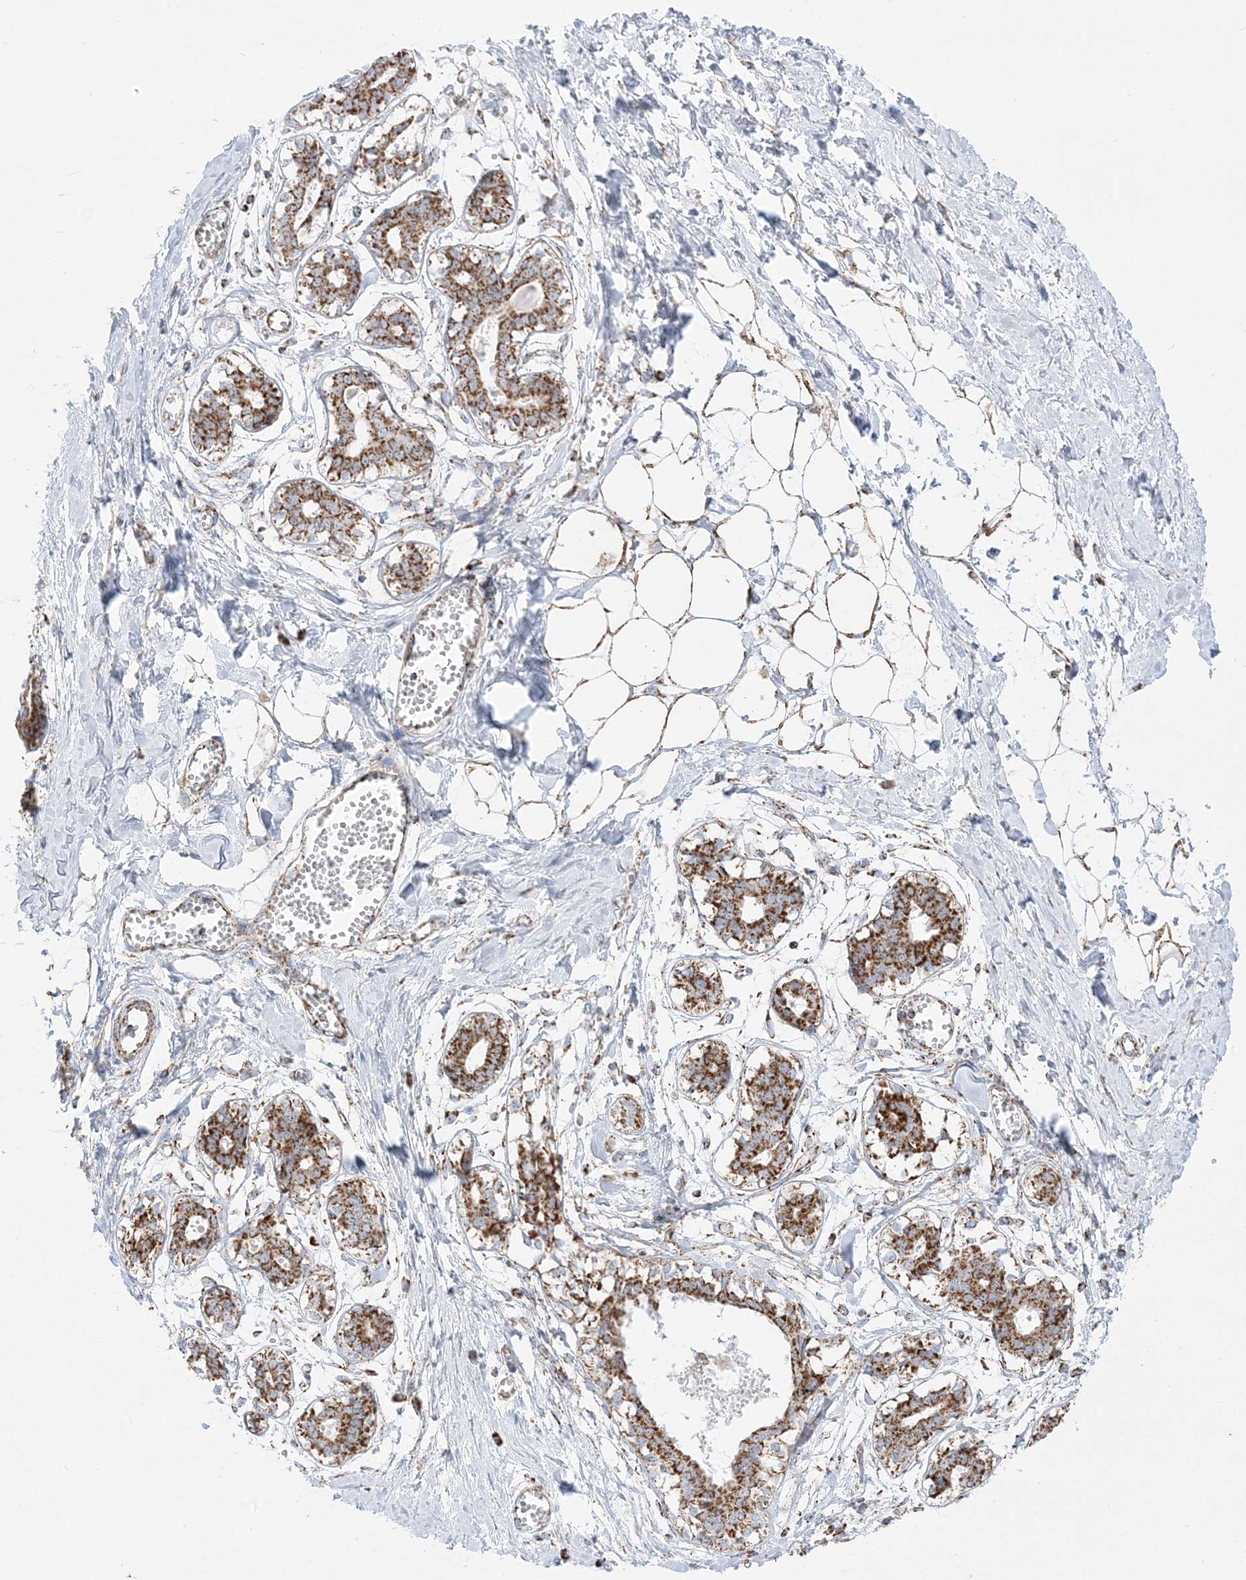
{"staining": {"intensity": "strong", "quantity": ">75%", "location": "cytoplasmic/membranous"}, "tissue": "breast", "cell_type": "Adipocytes", "image_type": "normal", "snomed": [{"axis": "morphology", "description": "Normal tissue, NOS"}, {"axis": "topography", "description": "Breast"}], "caption": "IHC of benign human breast demonstrates high levels of strong cytoplasmic/membranous staining in about >75% of adipocytes.", "gene": "MRPS36", "patient": {"sex": "female", "age": 27}}